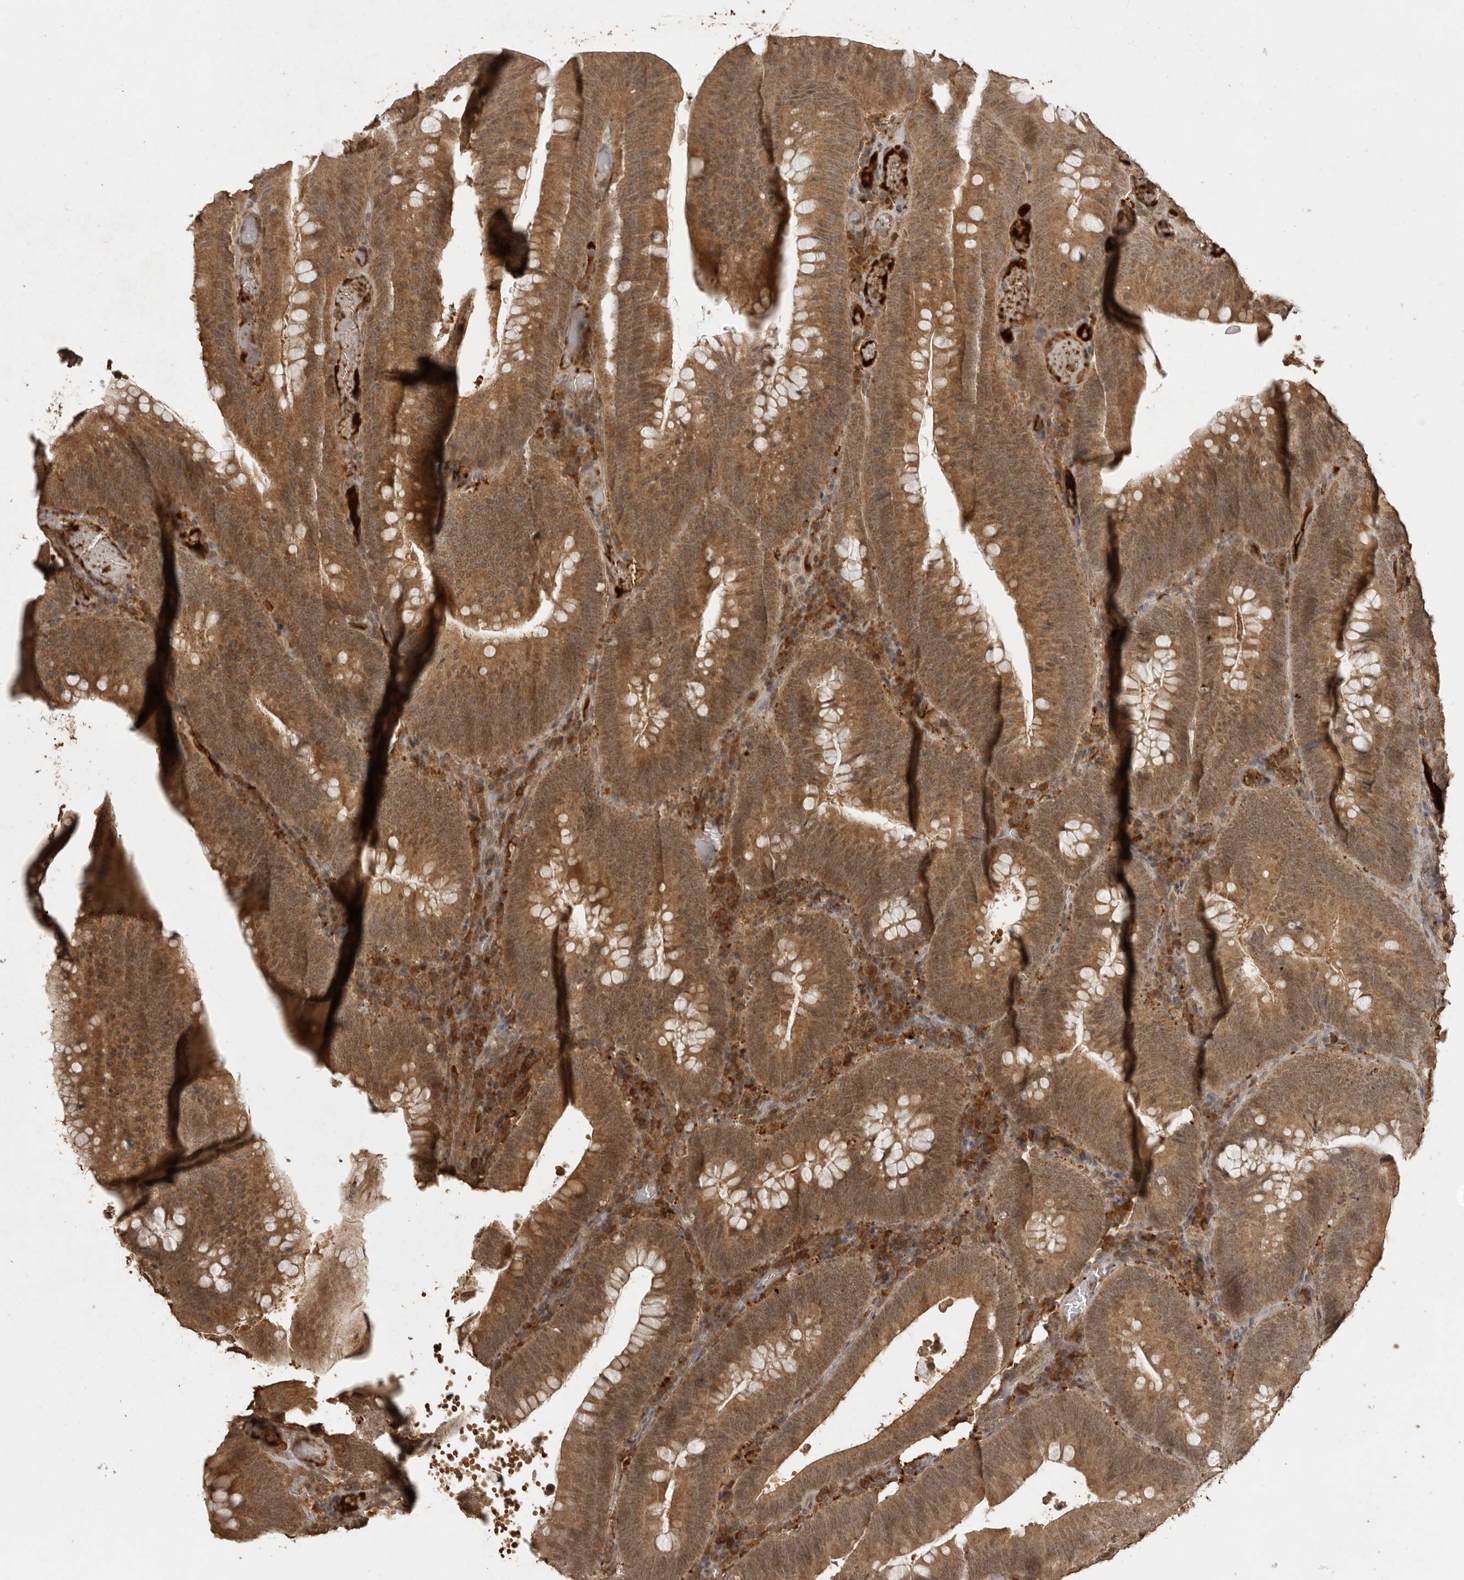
{"staining": {"intensity": "moderate", "quantity": ">75%", "location": "cytoplasmic/membranous"}, "tissue": "colorectal cancer", "cell_type": "Tumor cells", "image_type": "cancer", "snomed": [{"axis": "morphology", "description": "Normal tissue, NOS"}, {"axis": "topography", "description": "Colon"}], "caption": "Protein positivity by immunohistochemistry (IHC) displays moderate cytoplasmic/membranous staining in about >75% of tumor cells in colorectal cancer.", "gene": "CTF1", "patient": {"sex": "female", "age": 82}}